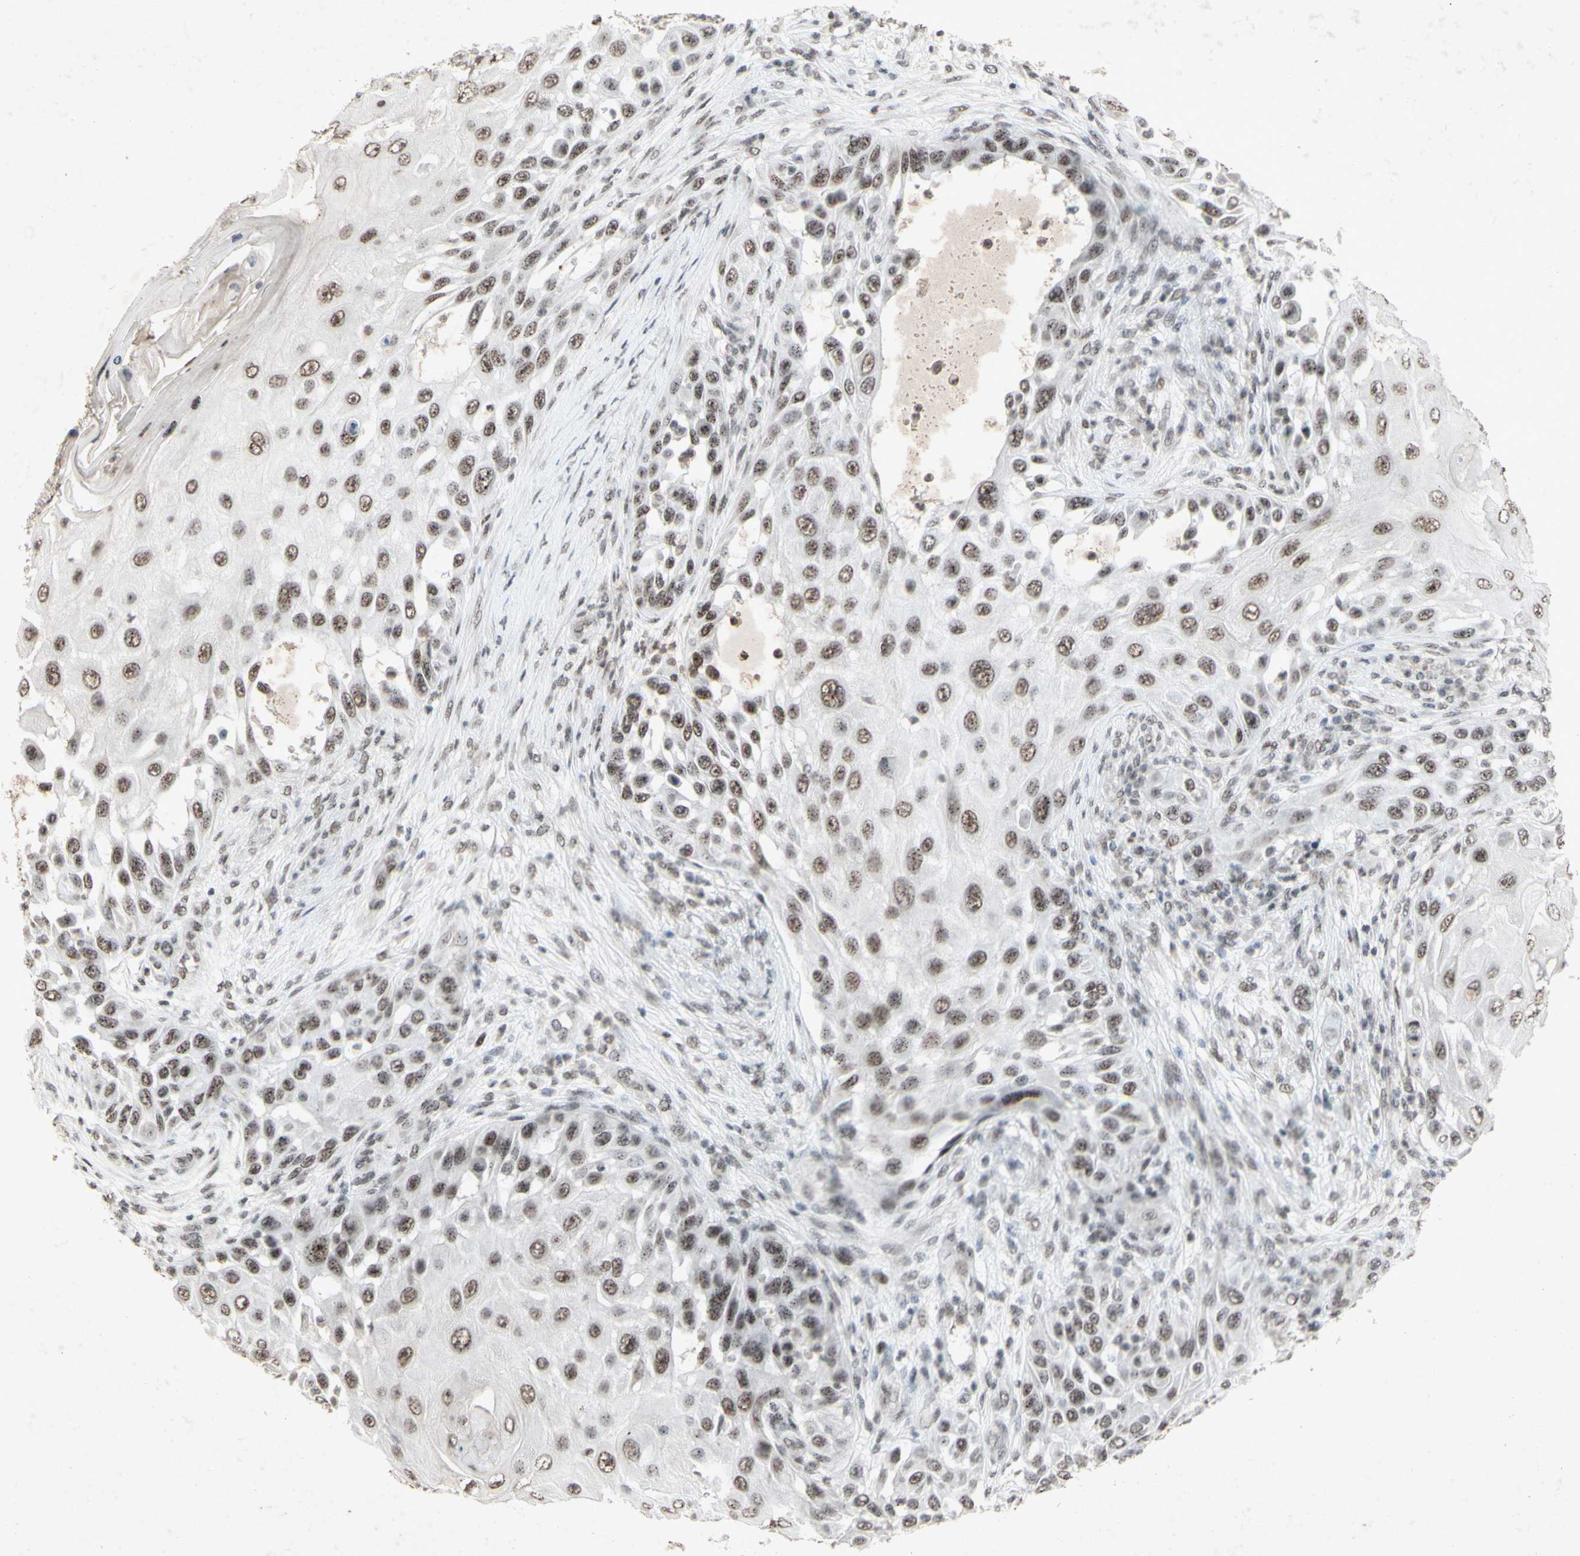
{"staining": {"intensity": "strong", "quantity": "25%-75%", "location": "nuclear"}, "tissue": "skin cancer", "cell_type": "Tumor cells", "image_type": "cancer", "snomed": [{"axis": "morphology", "description": "Squamous cell carcinoma, NOS"}, {"axis": "topography", "description": "Skin"}], "caption": "IHC (DAB (3,3'-diaminobenzidine)) staining of human skin cancer shows strong nuclear protein positivity in about 25%-75% of tumor cells.", "gene": "CENPB", "patient": {"sex": "female", "age": 44}}